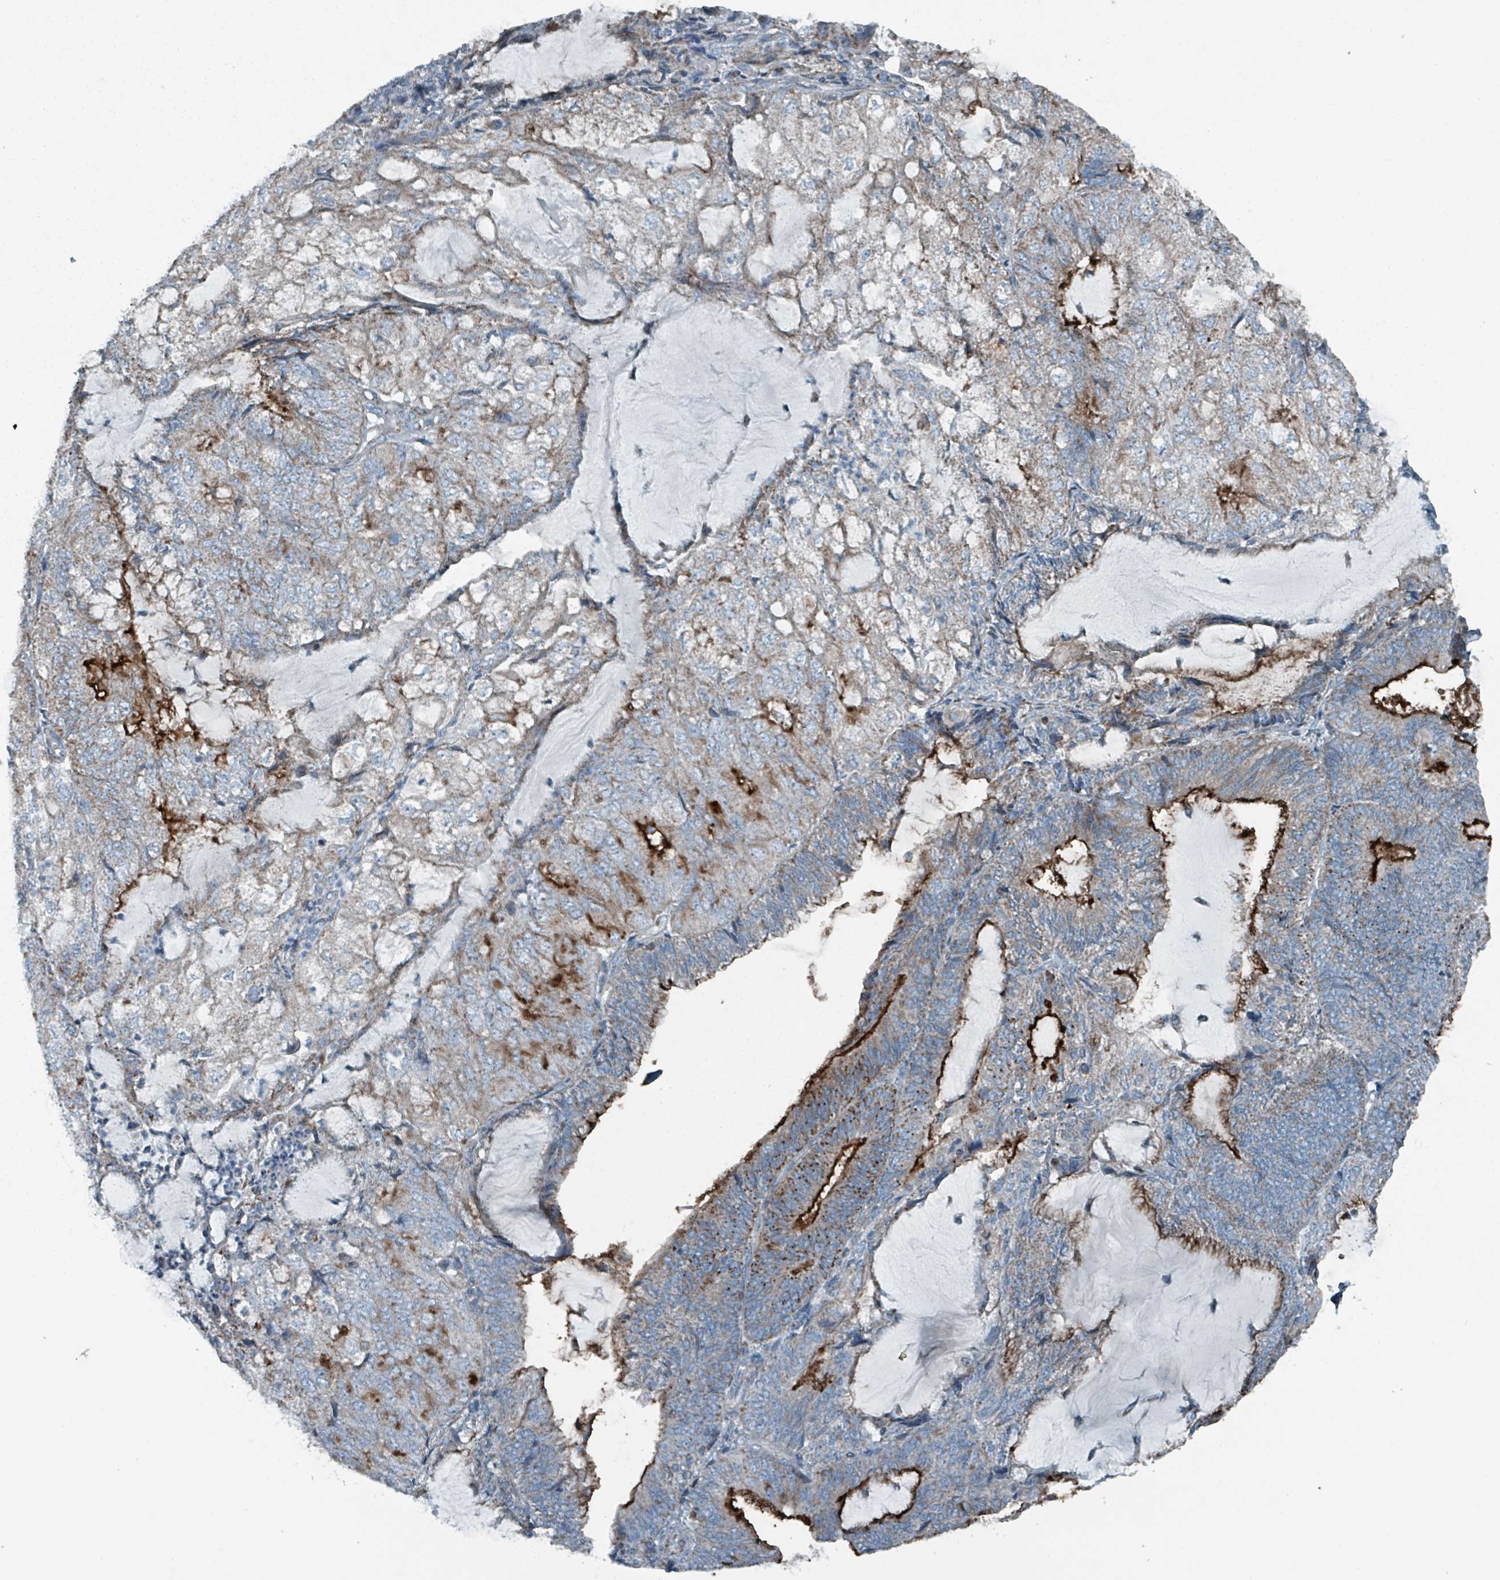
{"staining": {"intensity": "strong", "quantity": "<25%", "location": "cytoplasmic/membranous"}, "tissue": "endometrial cancer", "cell_type": "Tumor cells", "image_type": "cancer", "snomed": [{"axis": "morphology", "description": "Adenocarcinoma, NOS"}, {"axis": "topography", "description": "Endometrium"}], "caption": "Strong cytoplasmic/membranous expression is seen in approximately <25% of tumor cells in endometrial cancer (adenocarcinoma).", "gene": "ABHD18", "patient": {"sex": "female", "age": 81}}